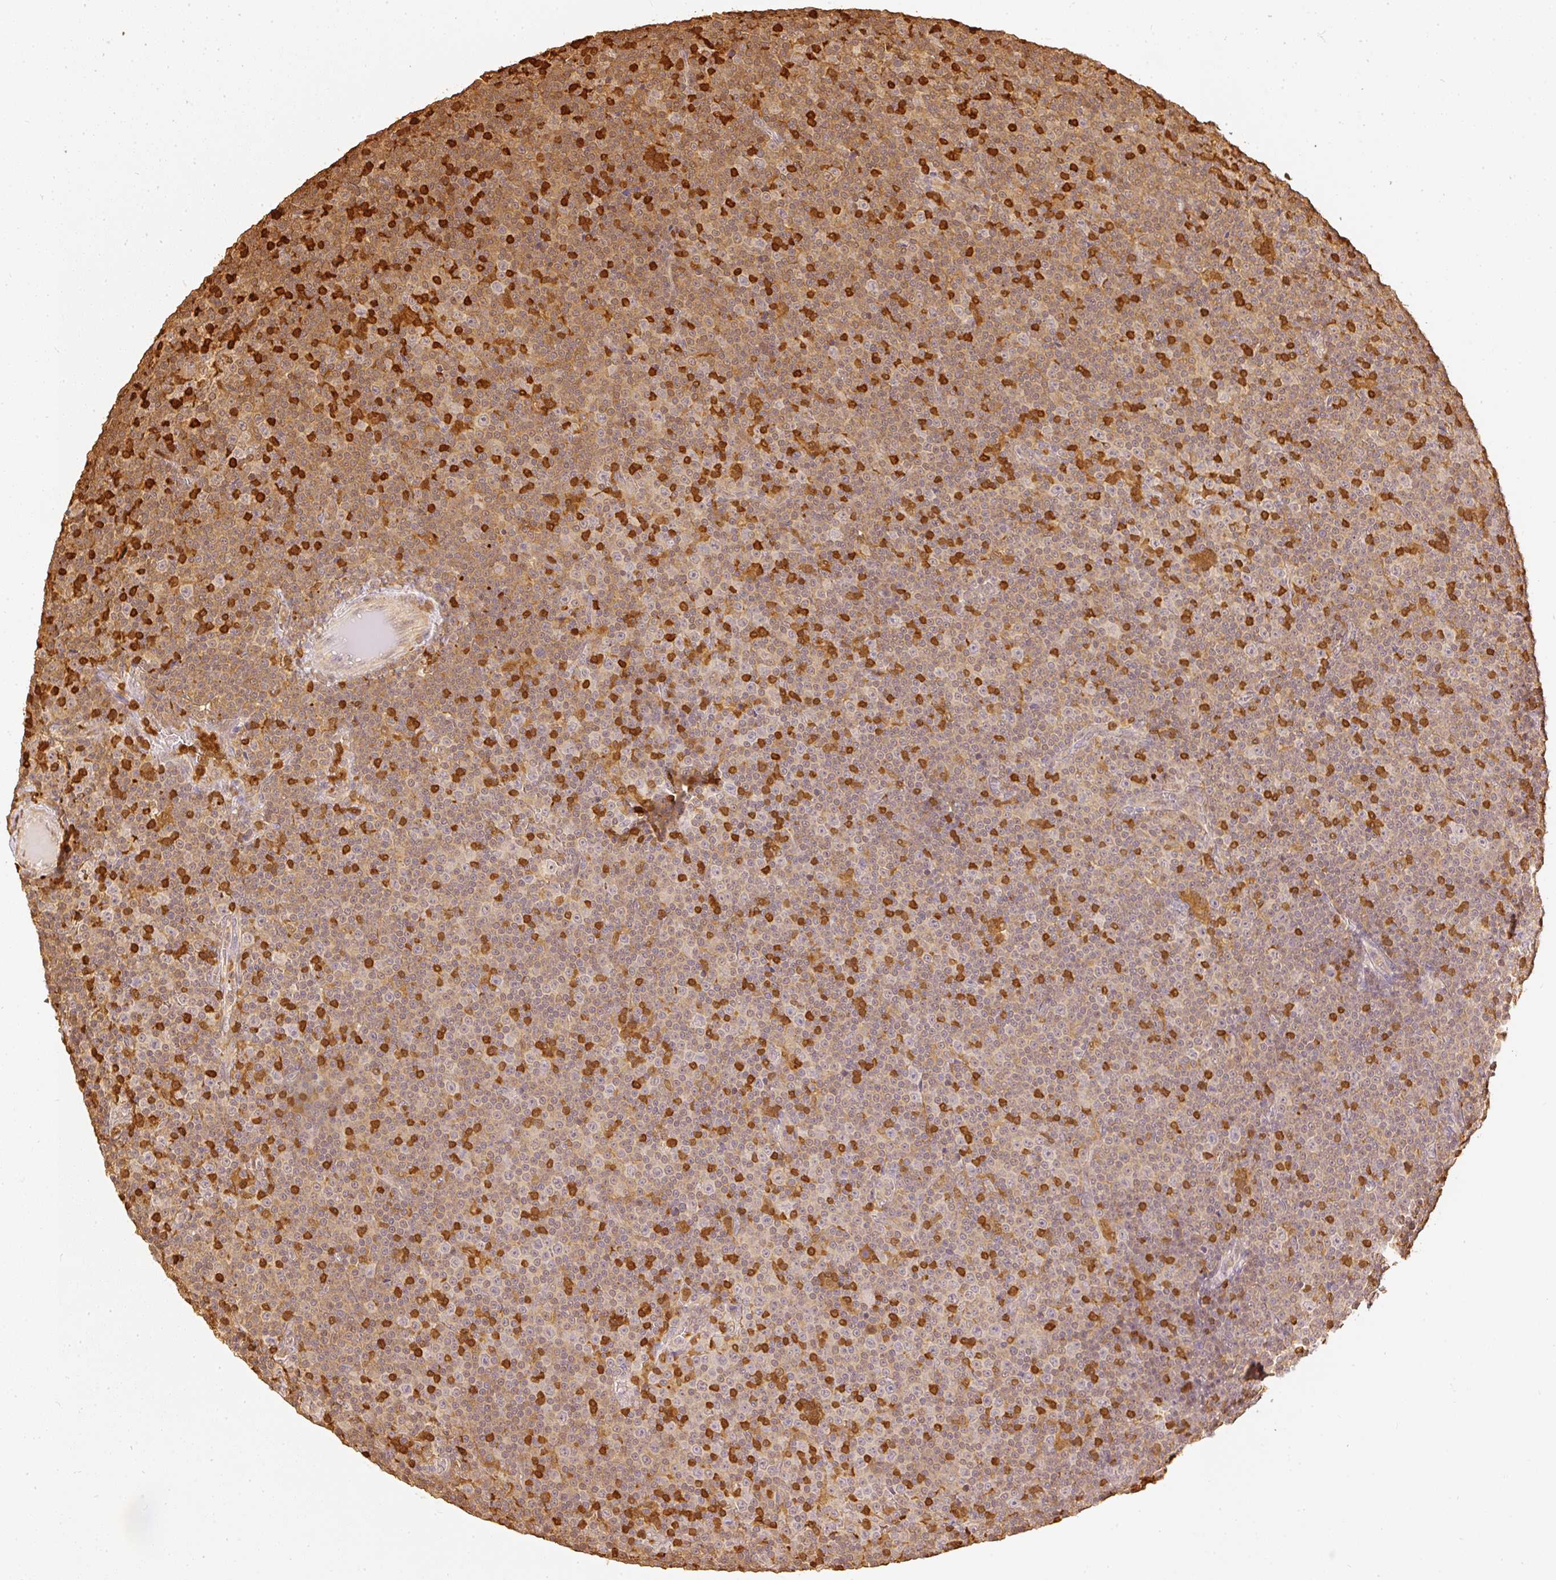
{"staining": {"intensity": "moderate", "quantity": "25%-75%", "location": "cytoplasmic/membranous"}, "tissue": "lymphoma", "cell_type": "Tumor cells", "image_type": "cancer", "snomed": [{"axis": "morphology", "description": "Malignant lymphoma, non-Hodgkin's type, Low grade"}, {"axis": "topography", "description": "Lymph node"}], "caption": "Tumor cells show medium levels of moderate cytoplasmic/membranous staining in about 25%-75% of cells in human low-grade malignant lymphoma, non-Hodgkin's type. (DAB IHC, brown staining for protein, blue staining for nuclei).", "gene": "PFN1", "patient": {"sex": "female", "age": 67}}